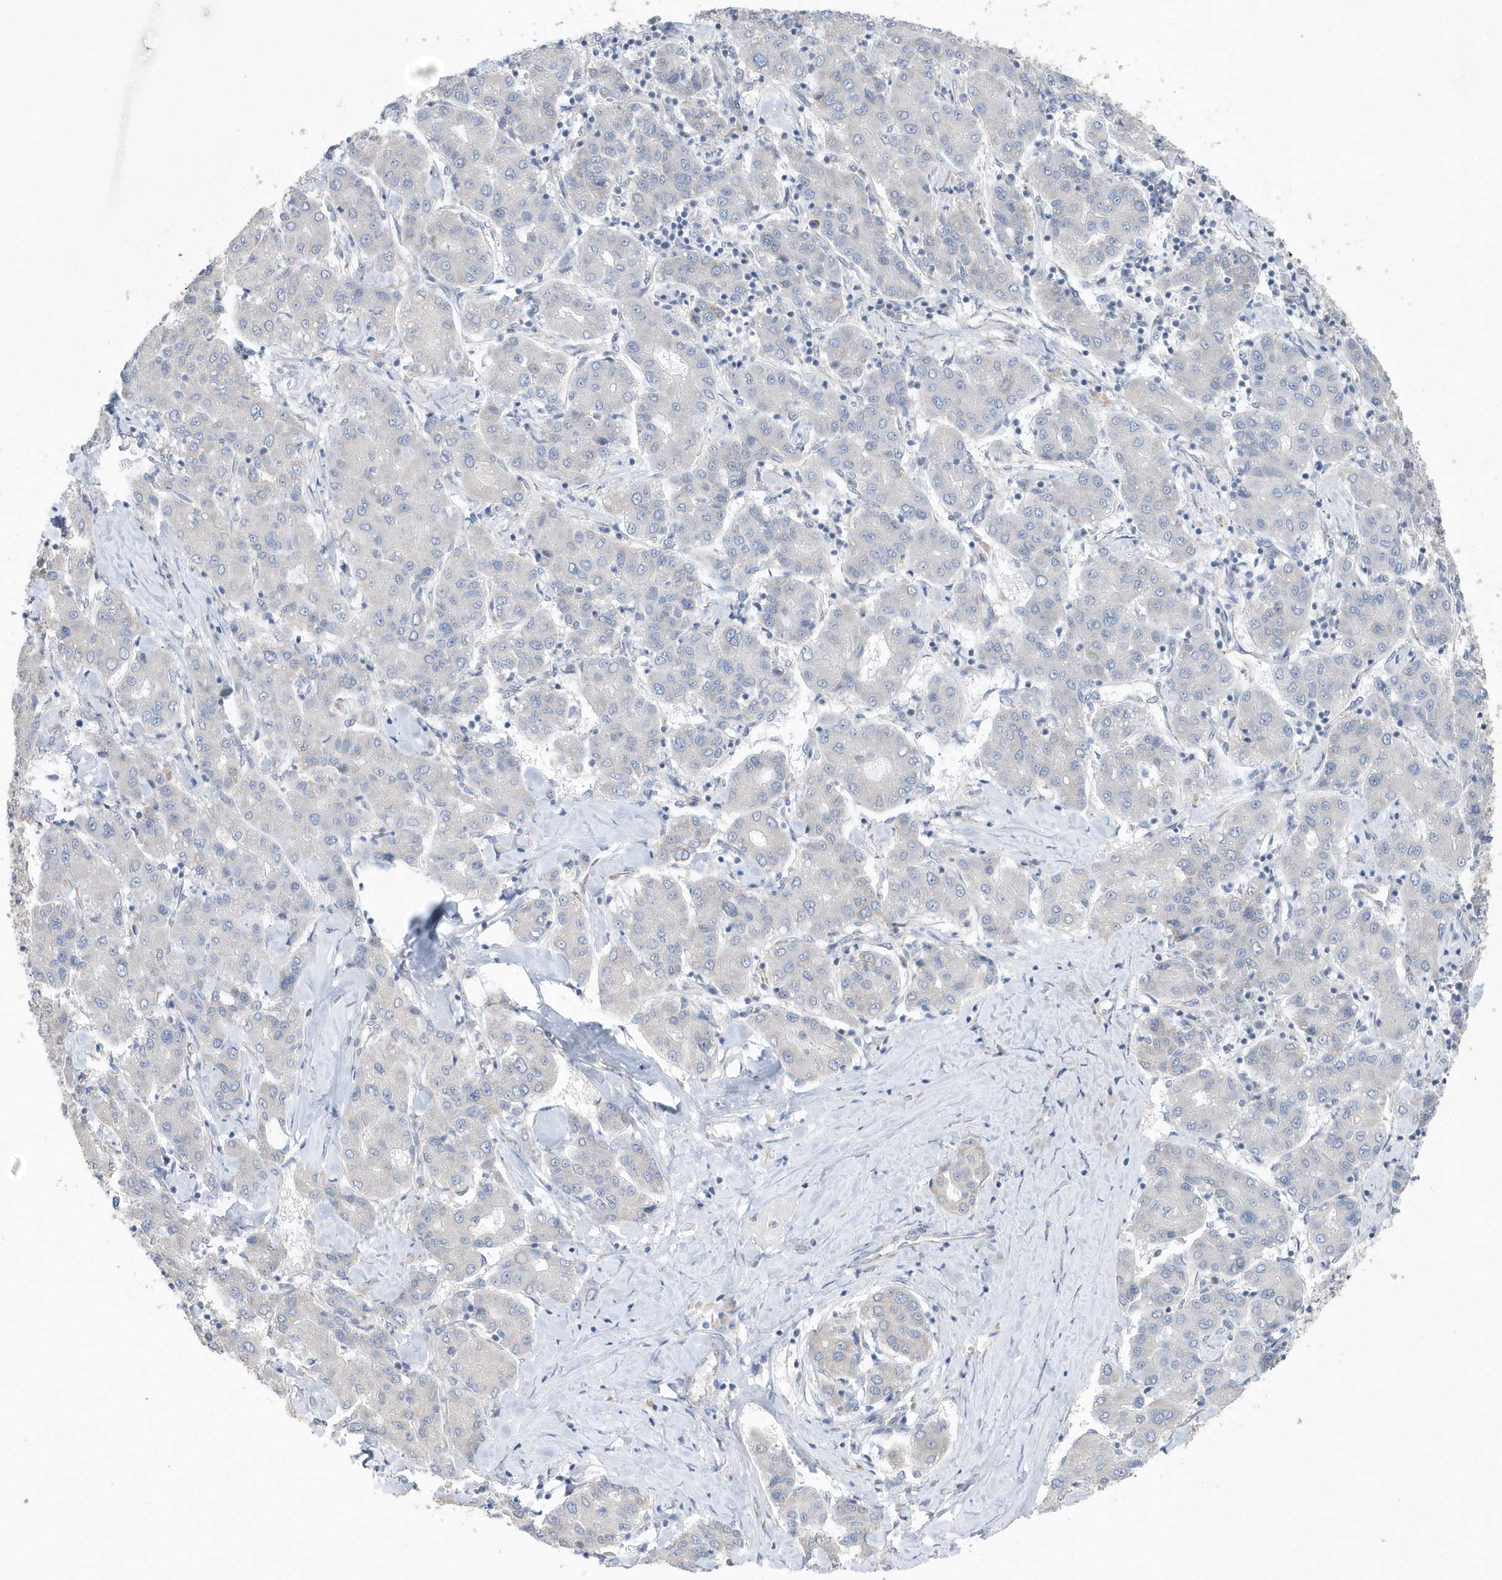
{"staining": {"intensity": "negative", "quantity": "none", "location": "none"}, "tissue": "liver cancer", "cell_type": "Tumor cells", "image_type": "cancer", "snomed": [{"axis": "morphology", "description": "Carcinoma, Hepatocellular, NOS"}, {"axis": "topography", "description": "Liver"}], "caption": "DAB (3,3'-diaminobenzidine) immunohistochemical staining of human liver cancer exhibits no significant staining in tumor cells.", "gene": "SPATA5", "patient": {"sex": "male", "age": 65}}